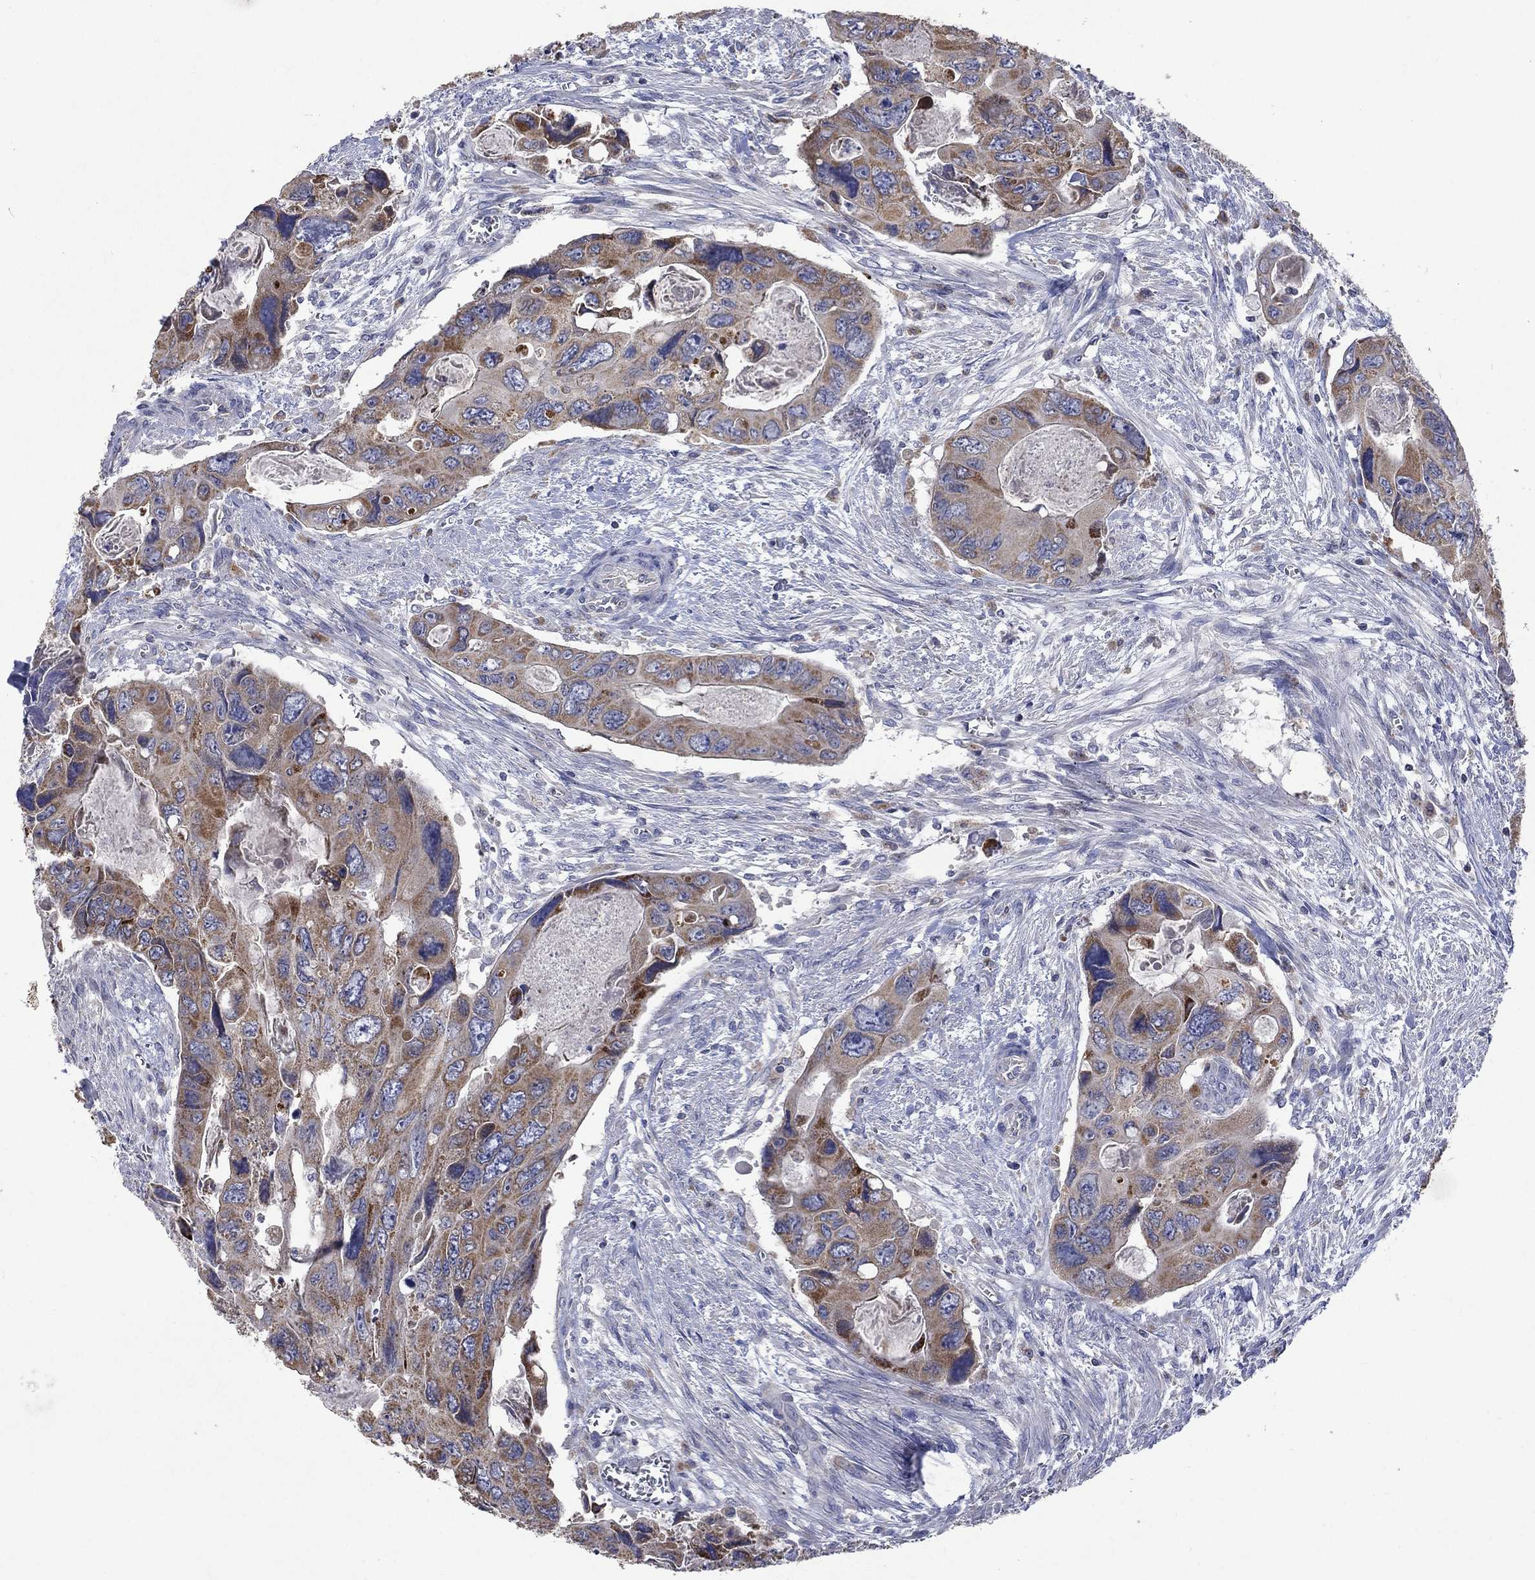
{"staining": {"intensity": "moderate", "quantity": ">75%", "location": "cytoplasmic/membranous"}, "tissue": "colorectal cancer", "cell_type": "Tumor cells", "image_type": "cancer", "snomed": [{"axis": "morphology", "description": "Adenocarcinoma, NOS"}, {"axis": "topography", "description": "Rectum"}], "caption": "Immunohistochemistry (IHC) of human colorectal cancer shows medium levels of moderate cytoplasmic/membranous positivity in about >75% of tumor cells.", "gene": "UGT8", "patient": {"sex": "male", "age": 62}}